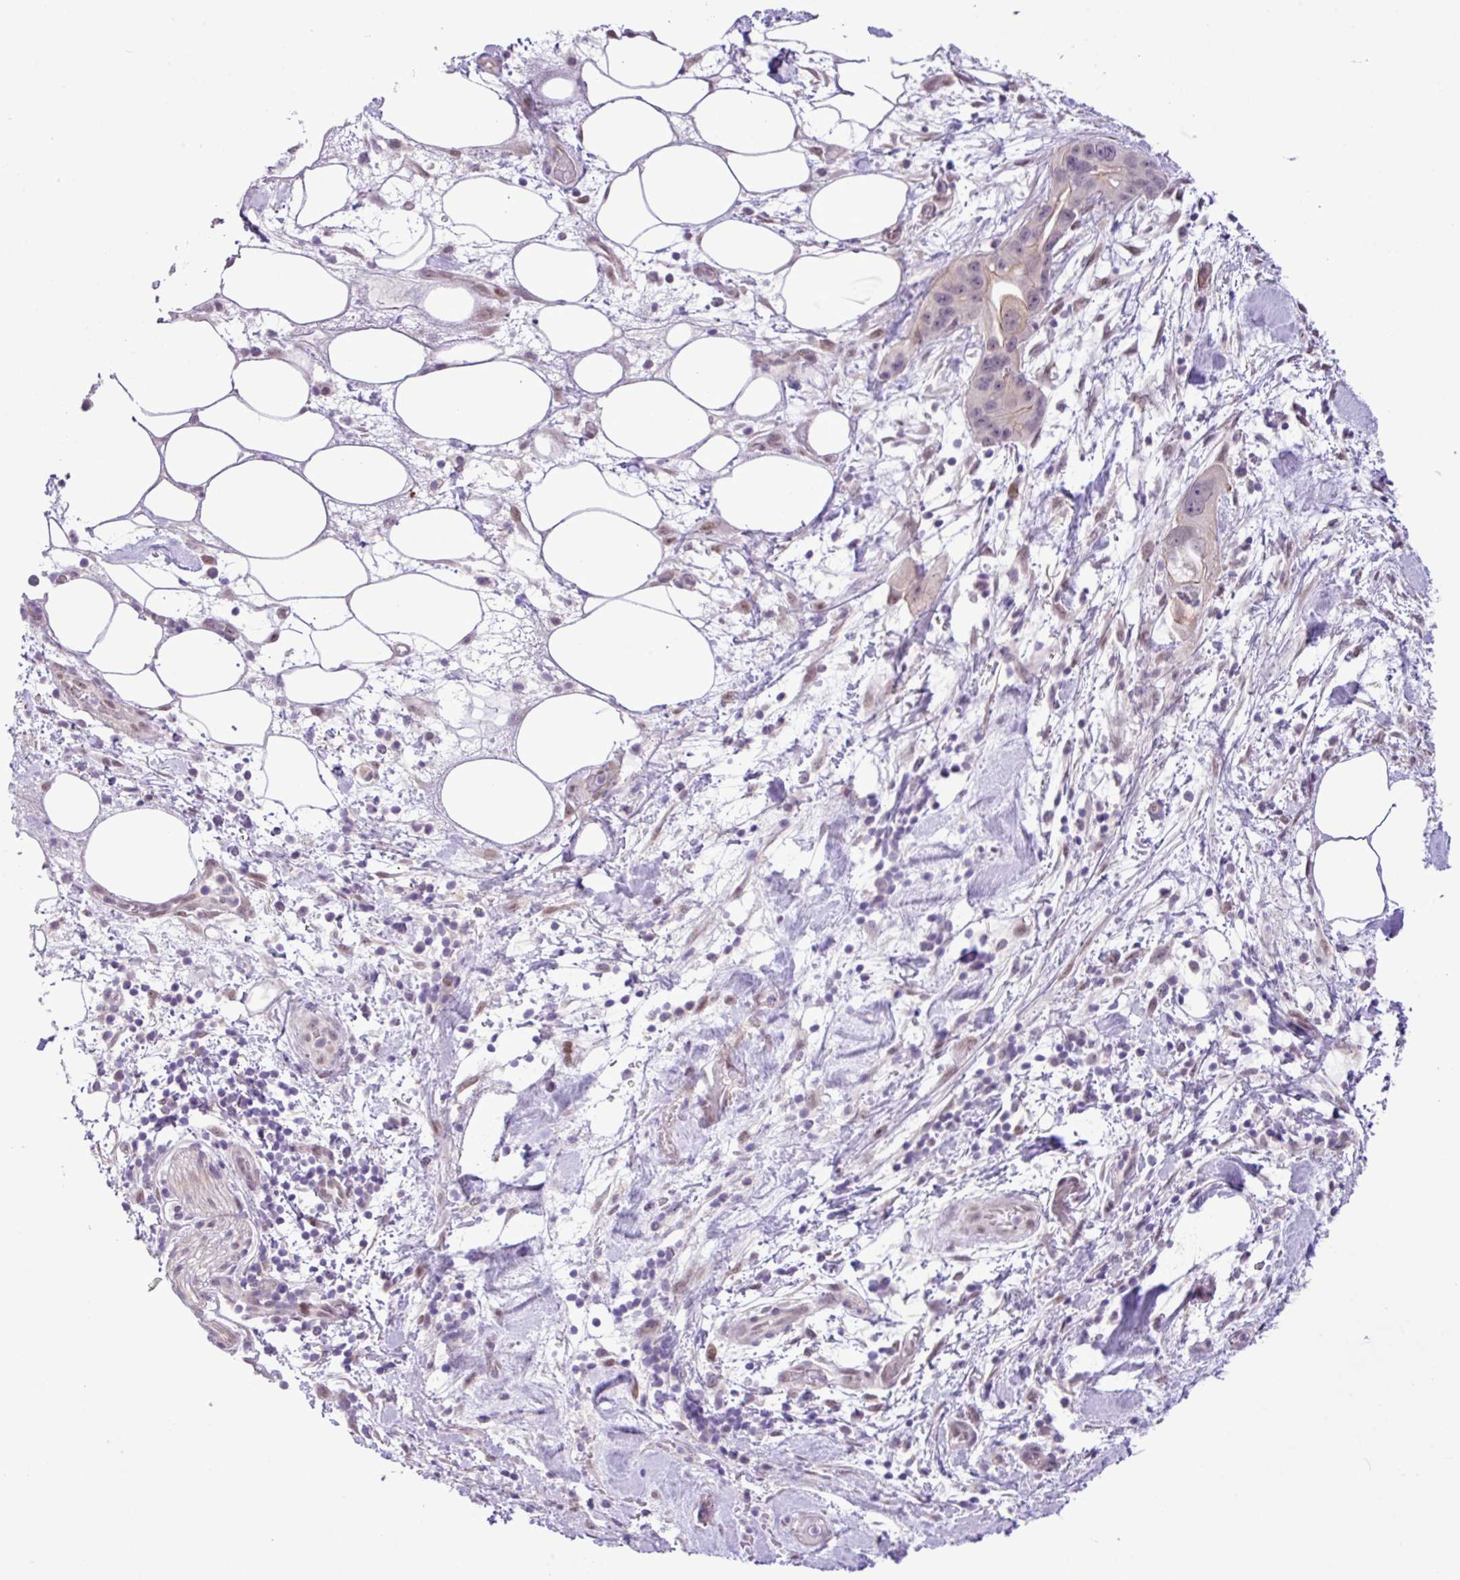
{"staining": {"intensity": "weak", "quantity": "25%-75%", "location": "cytoplasmic/membranous"}, "tissue": "pancreatic cancer", "cell_type": "Tumor cells", "image_type": "cancer", "snomed": [{"axis": "morphology", "description": "Adenocarcinoma, NOS"}, {"axis": "topography", "description": "Pancreas"}], "caption": "Immunohistochemical staining of pancreatic cancer displays low levels of weak cytoplasmic/membranous positivity in about 25%-75% of tumor cells. (IHC, brightfield microscopy, high magnification).", "gene": "YLPM1", "patient": {"sex": "female", "age": 61}}